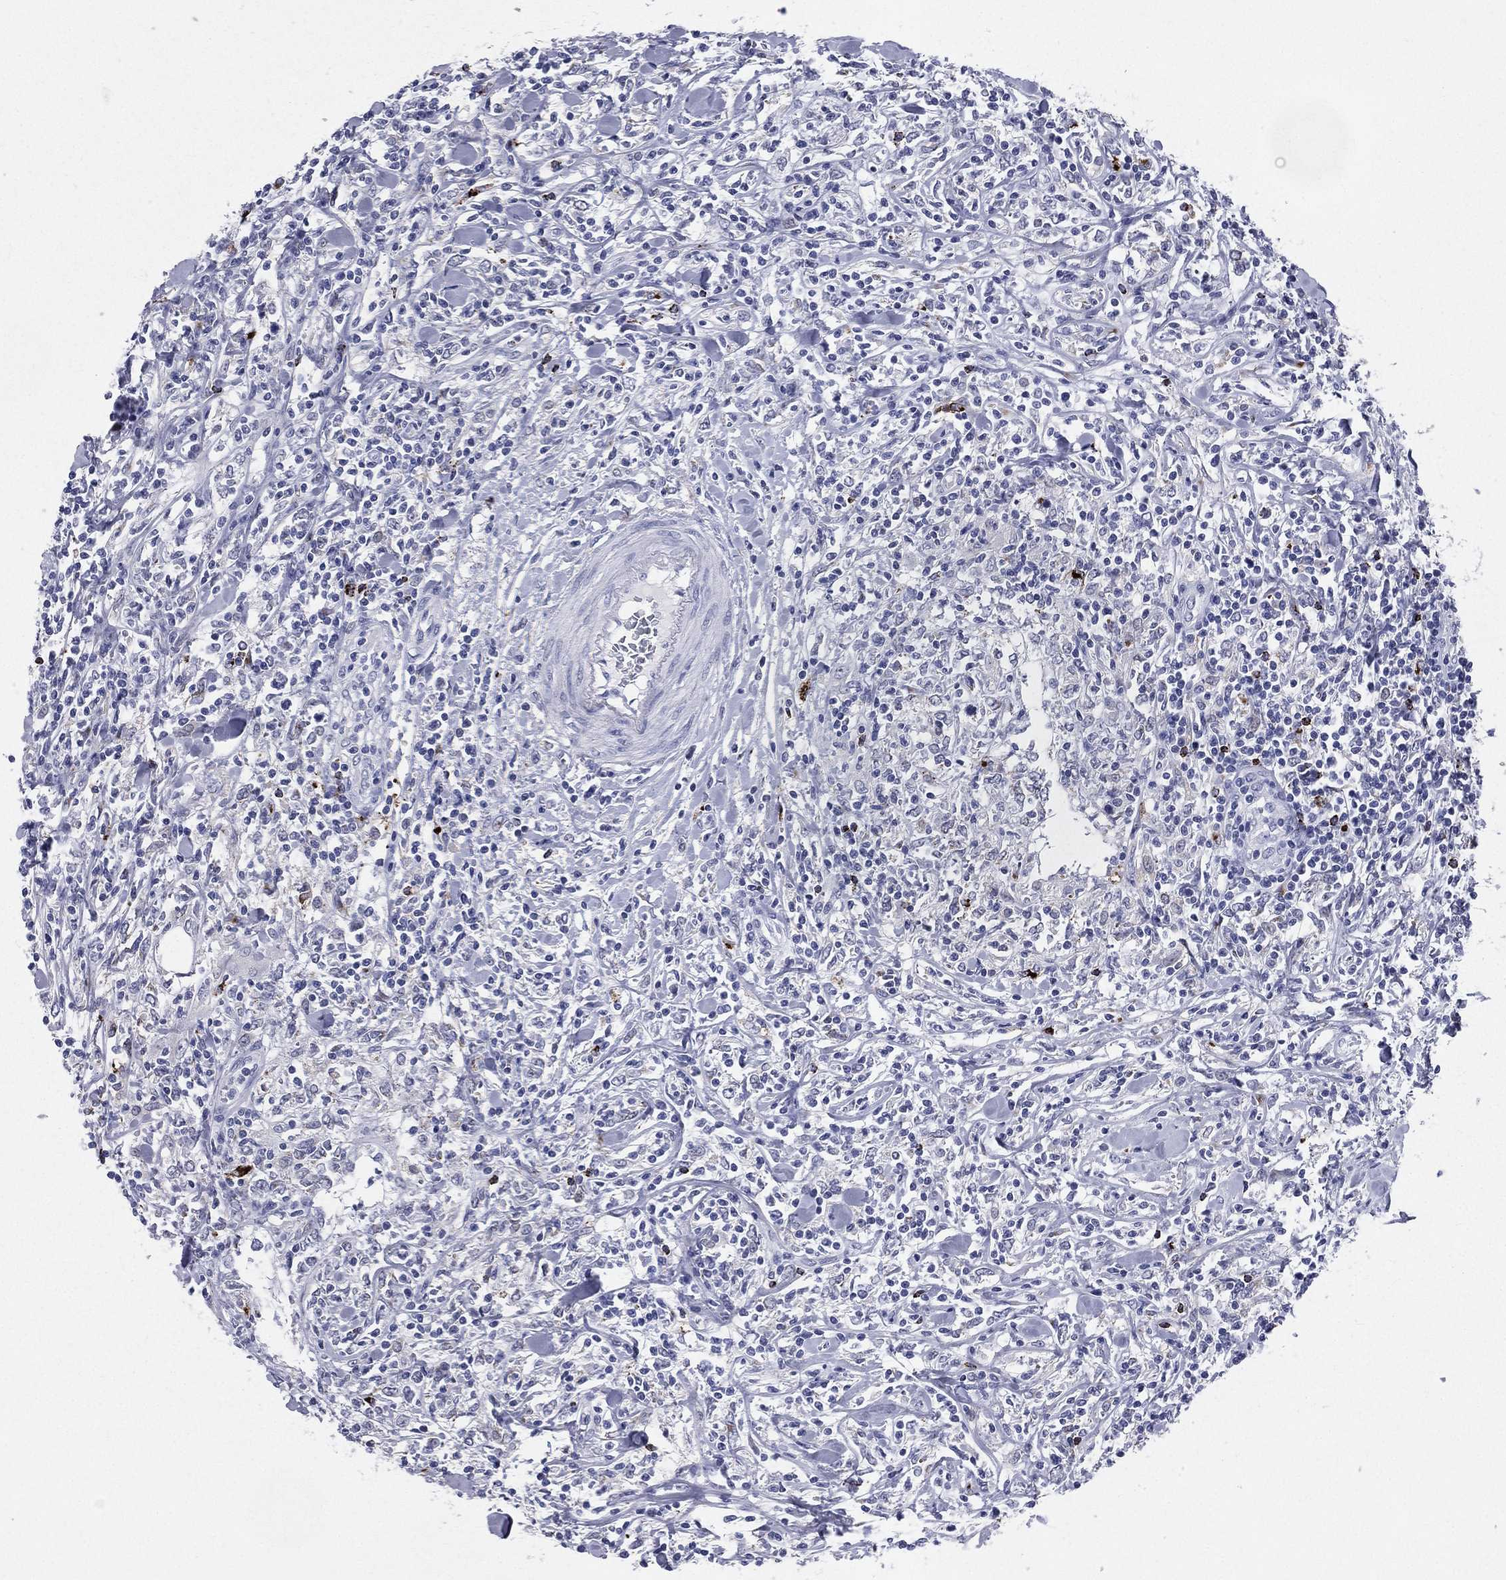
{"staining": {"intensity": "negative", "quantity": "none", "location": "none"}, "tissue": "lymphoma", "cell_type": "Tumor cells", "image_type": "cancer", "snomed": [{"axis": "morphology", "description": "Malignant lymphoma, non-Hodgkin's type, High grade"}, {"axis": "topography", "description": "Lymph node"}], "caption": "IHC histopathology image of neoplastic tissue: lymphoma stained with DAB reveals no significant protein expression in tumor cells.", "gene": "HLA-DOA", "patient": {"sex": "female", "age": 84}}